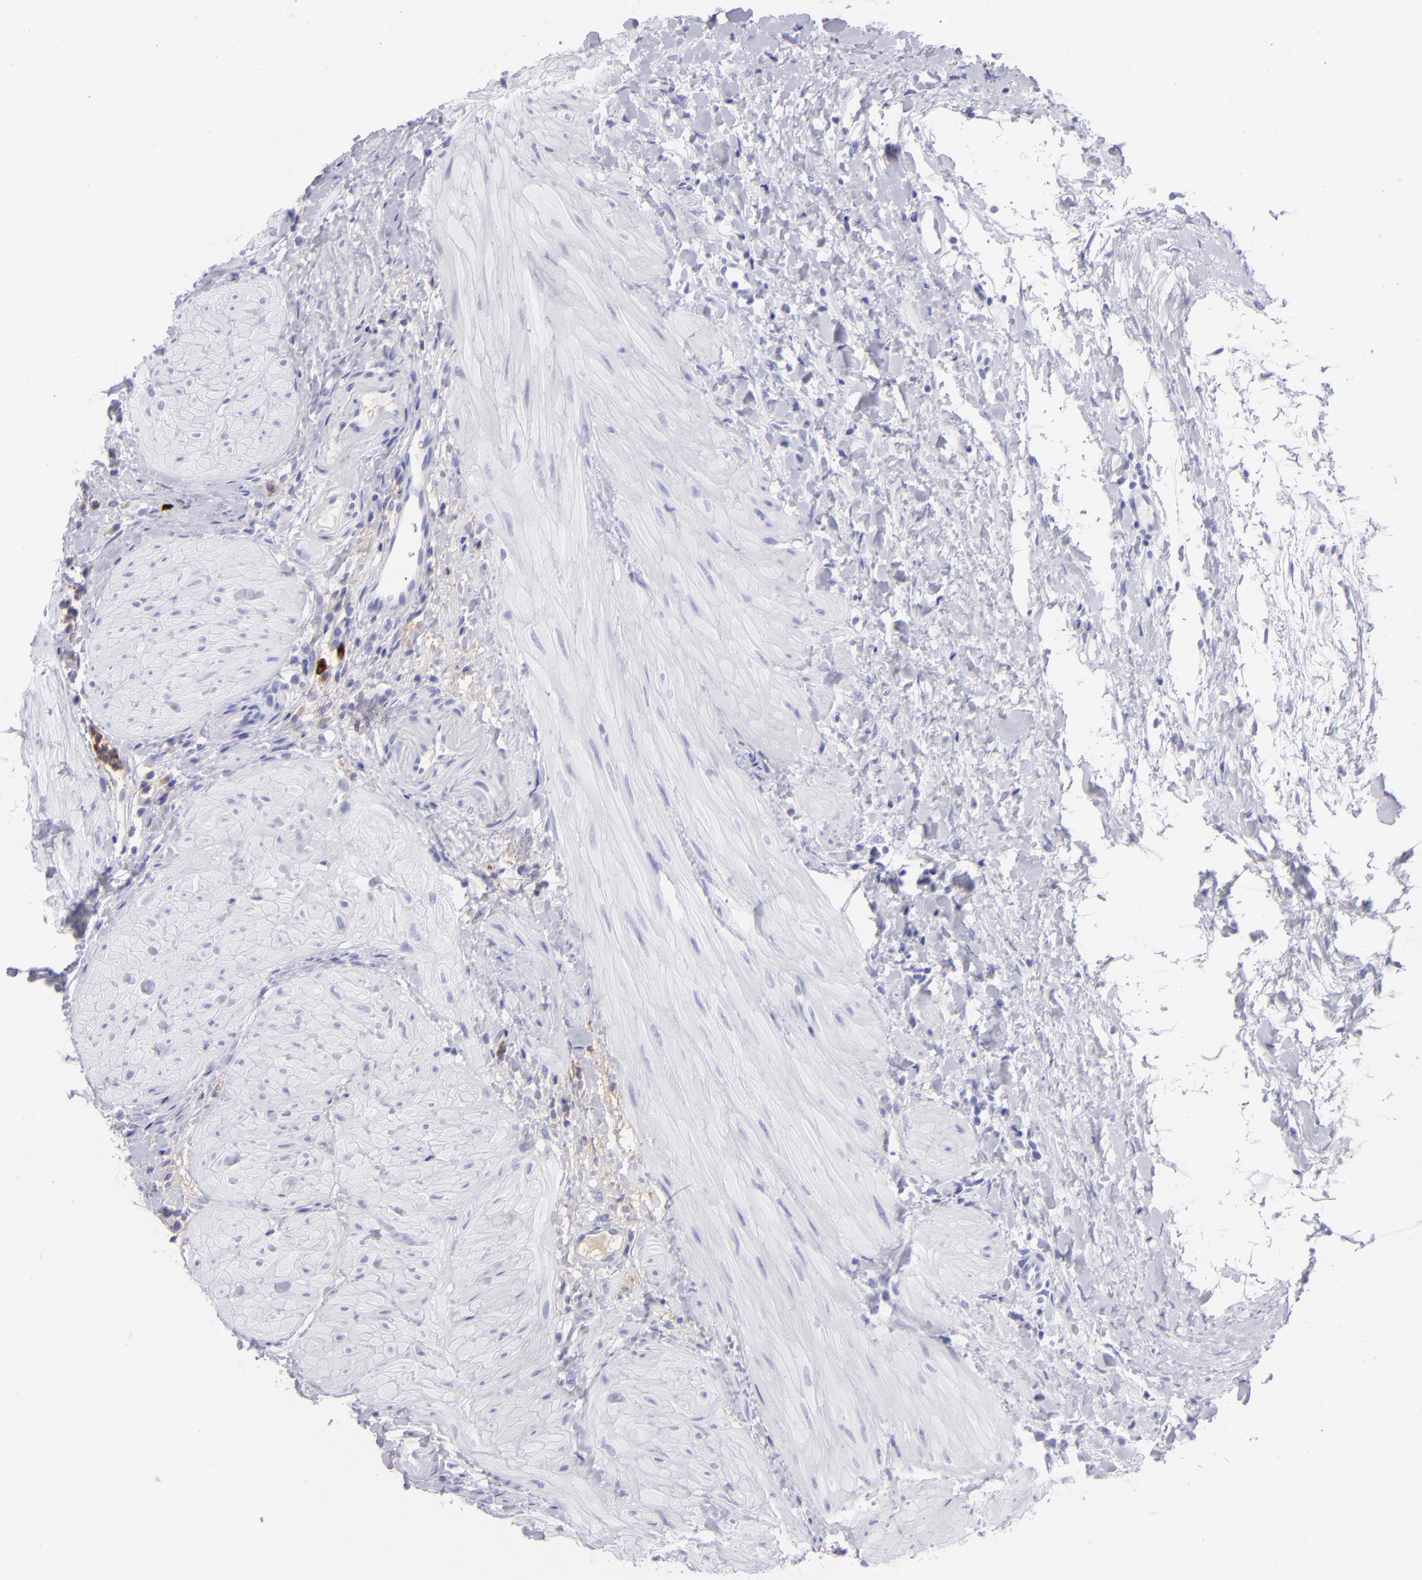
{"staining": {"intensity": "negative", "quantity": "none", "location": "none"}, "tissue": "gallbladder", "cell_type": "Glandular cells", "image_type": "normal", "snomed": [{"axis": "morphology", "description": "Normal tissue, NOS"}, {"axis": "morphology", "description": "Inflammation, NOS"}, {"axis": "topography", "description": "Gallbladder"}], "caption": "An IHC photomicrograph of normal gallbladder is shown. There is no staining in glandular cells of gallbladder.", "gene": "SLC1A2", "patient": {"sex": "male", "age": 66}}